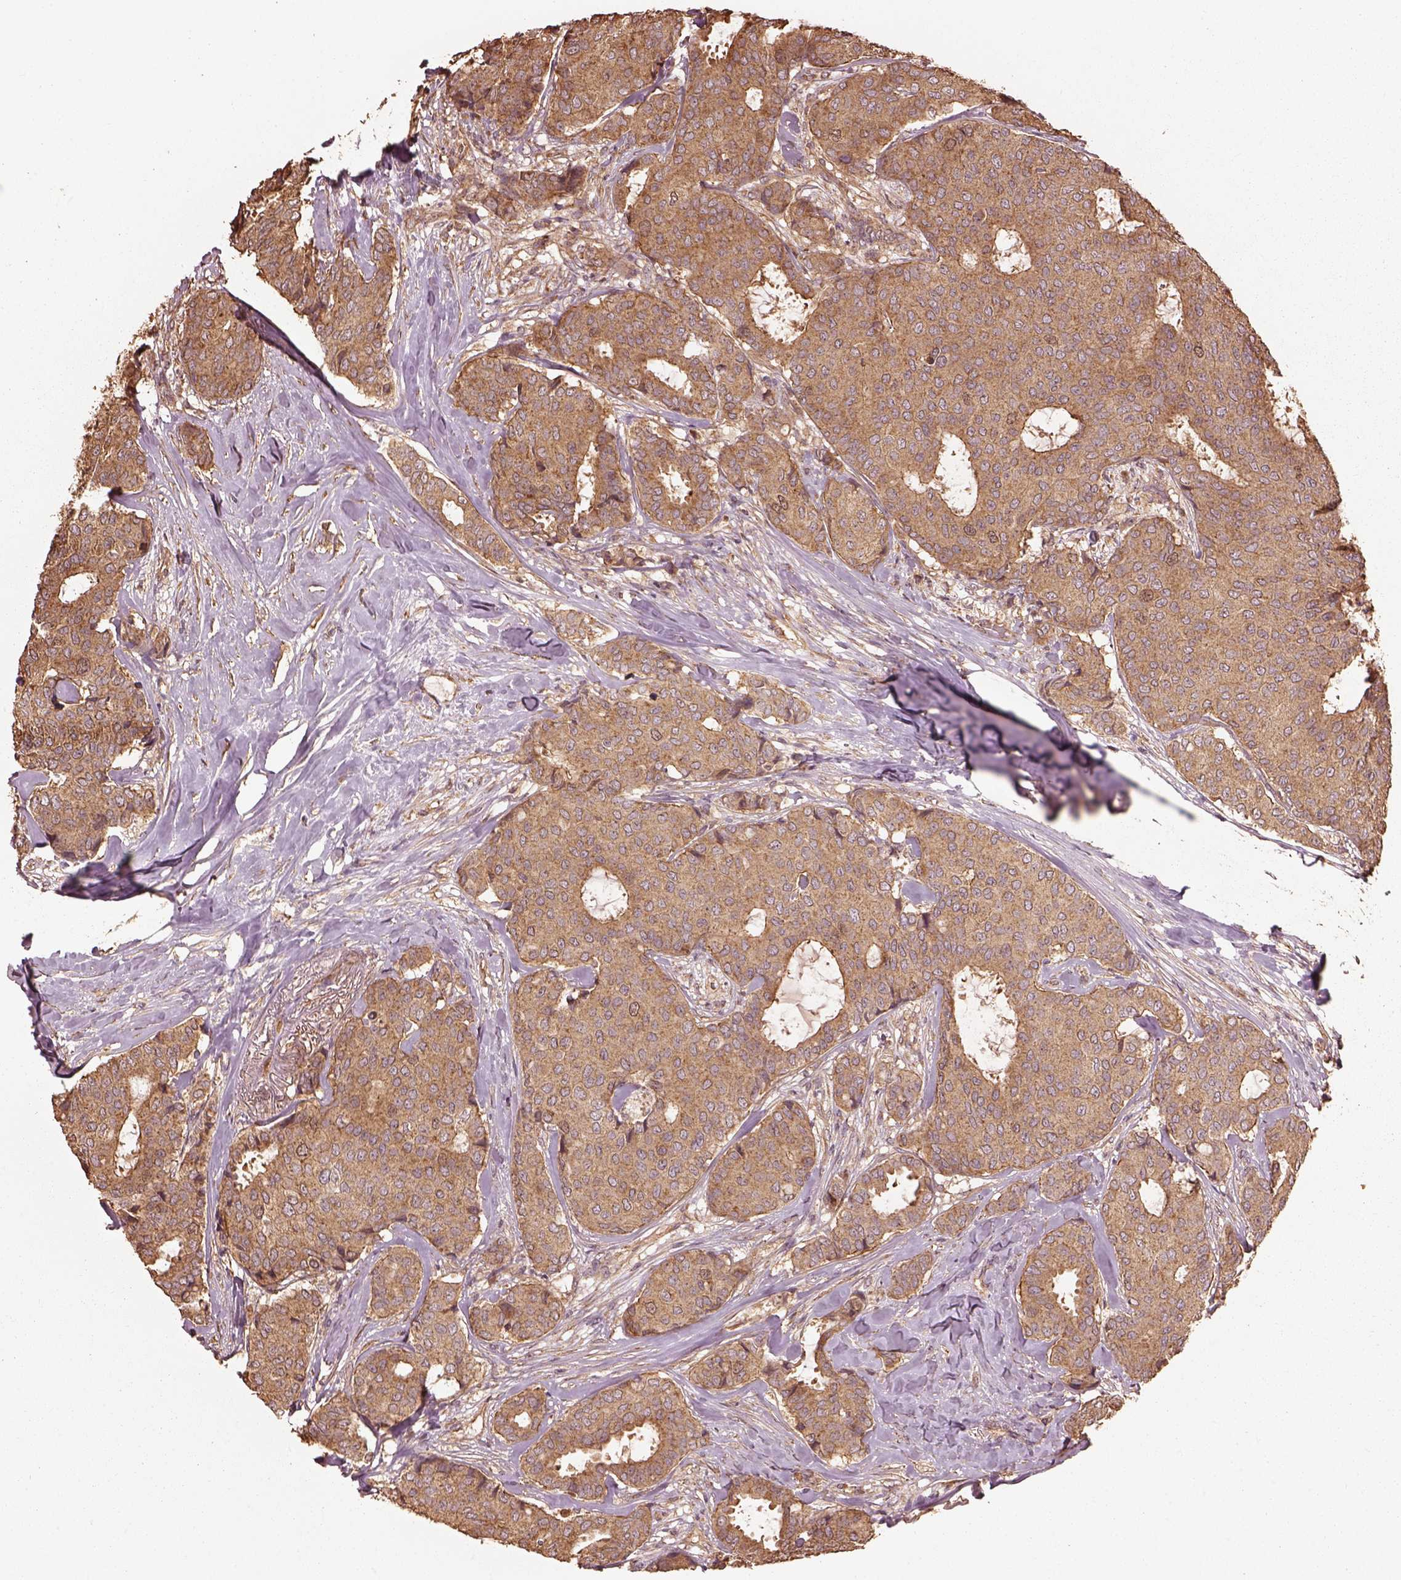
{"staining": {"intensity": "moderate", "quantity": ">75%", "location": "cytoplasmic/membranous"}, "tissue": "breast cancer", "cell_type": "Tumor cells", "image_type": "cancer", "snomed": [{"axis": "morphology", "description": "Duct carcinoma"}, {"axis": "topography", "description": "Breast"}], "caption": "The immunohistochemical stain labels moderate cytoplasmic/membranous positivity in tumor cells of intraductal carcinoma (breast) tissue.", "gene": "METTL4", "patient": {"sex": "female", "age": 75}}